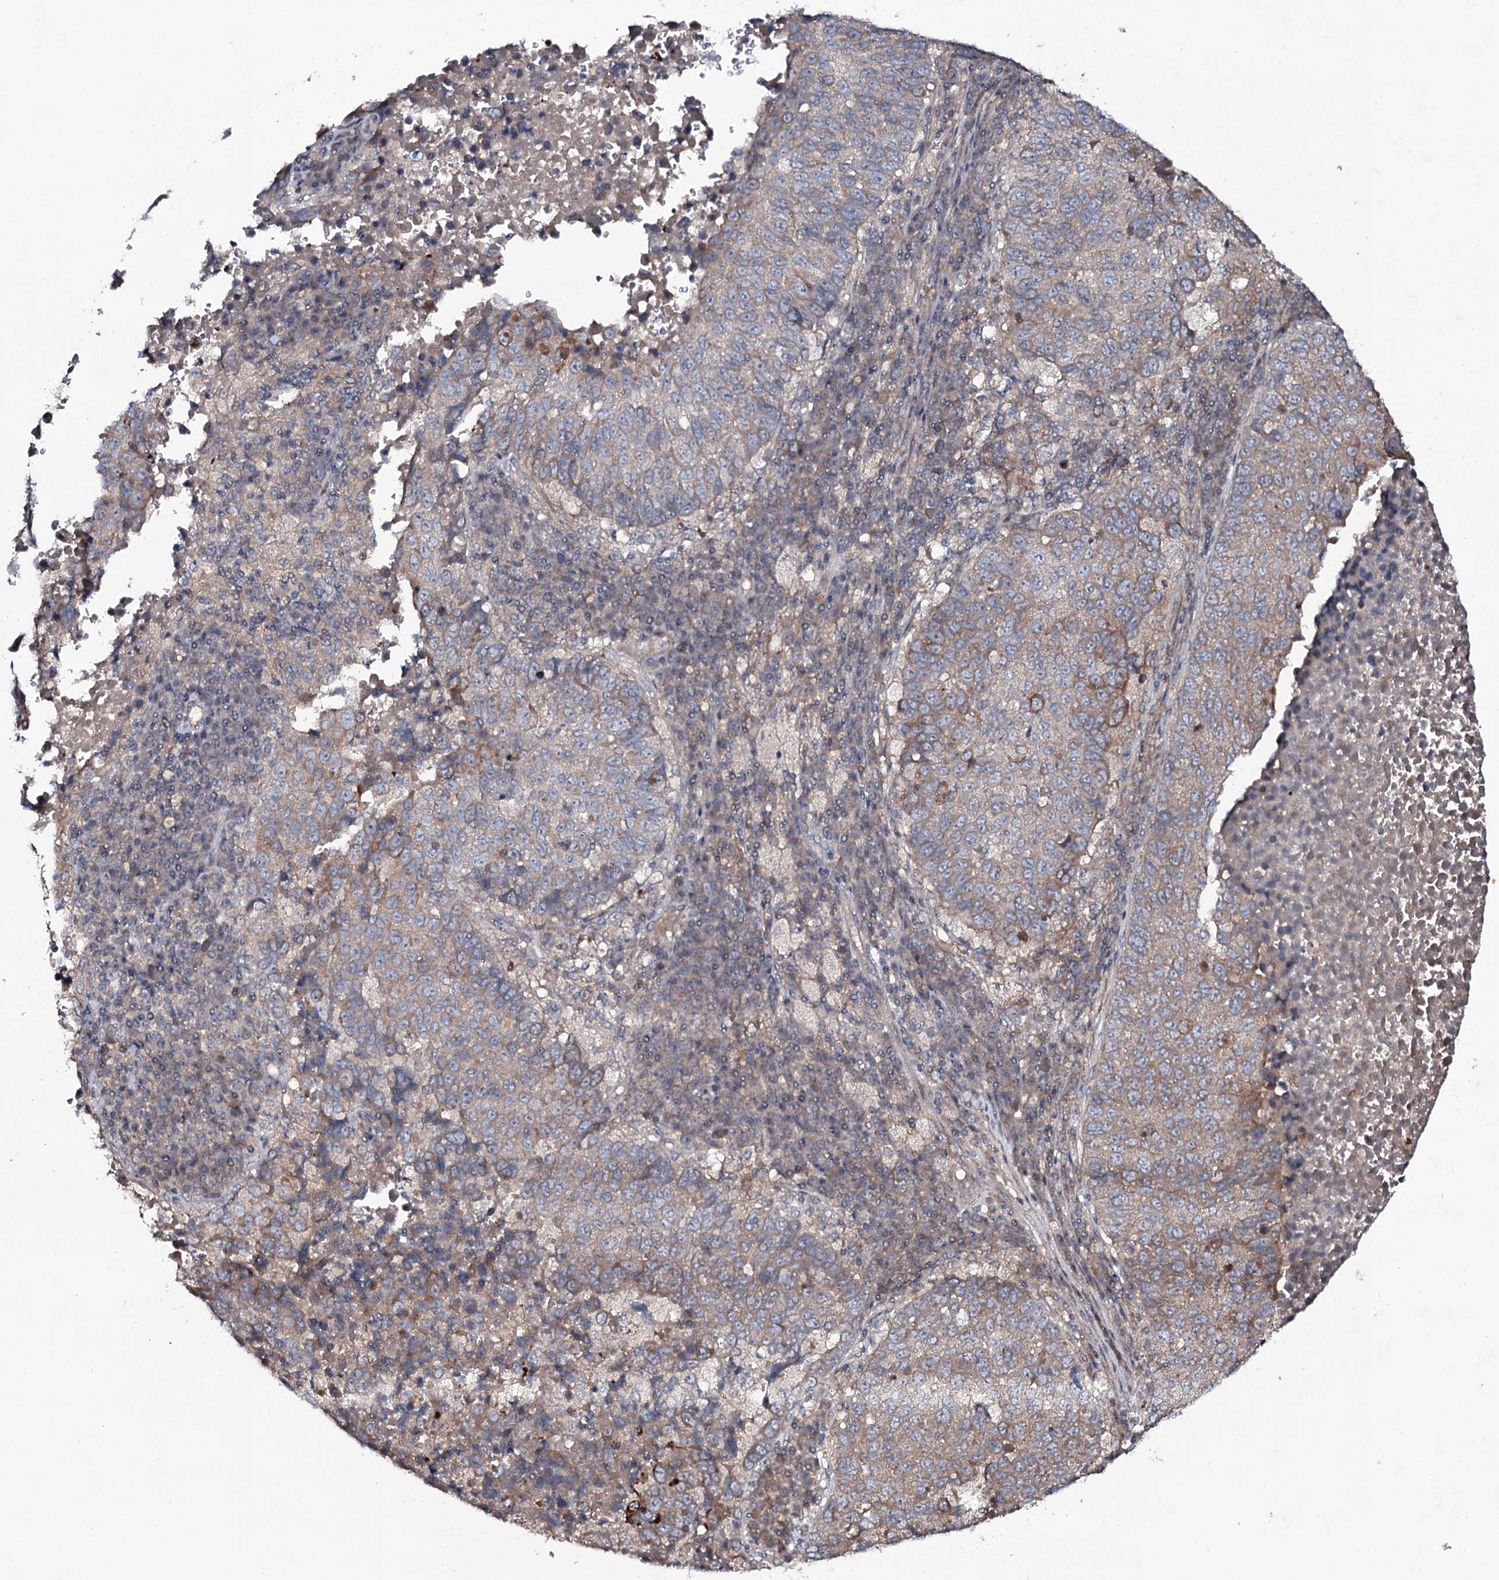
{"staining": {"intensity": "moderate", "quantity": "<25%", "location": "cytoplasmic/membranous"}, "tissue": "lung cancer", "cell_type": "Tumor cells", "image_type": "cancer", "snomed": [{"axis": "morphology", "description": "Squamous cell carcinoma, NOS"}, {"axis": "topography", "description": "Lung"}], "caption": "High-power microscopy captured an IHC histopathology image of lung cancer (squamous cell carcinoma), revealing moderate cytoplasmic/membranous staining in about <25% of tumor cells. Nuclei are stained in blue.", "gene": "SNAP23", "patient": {"sex": "male", "age": 73}}